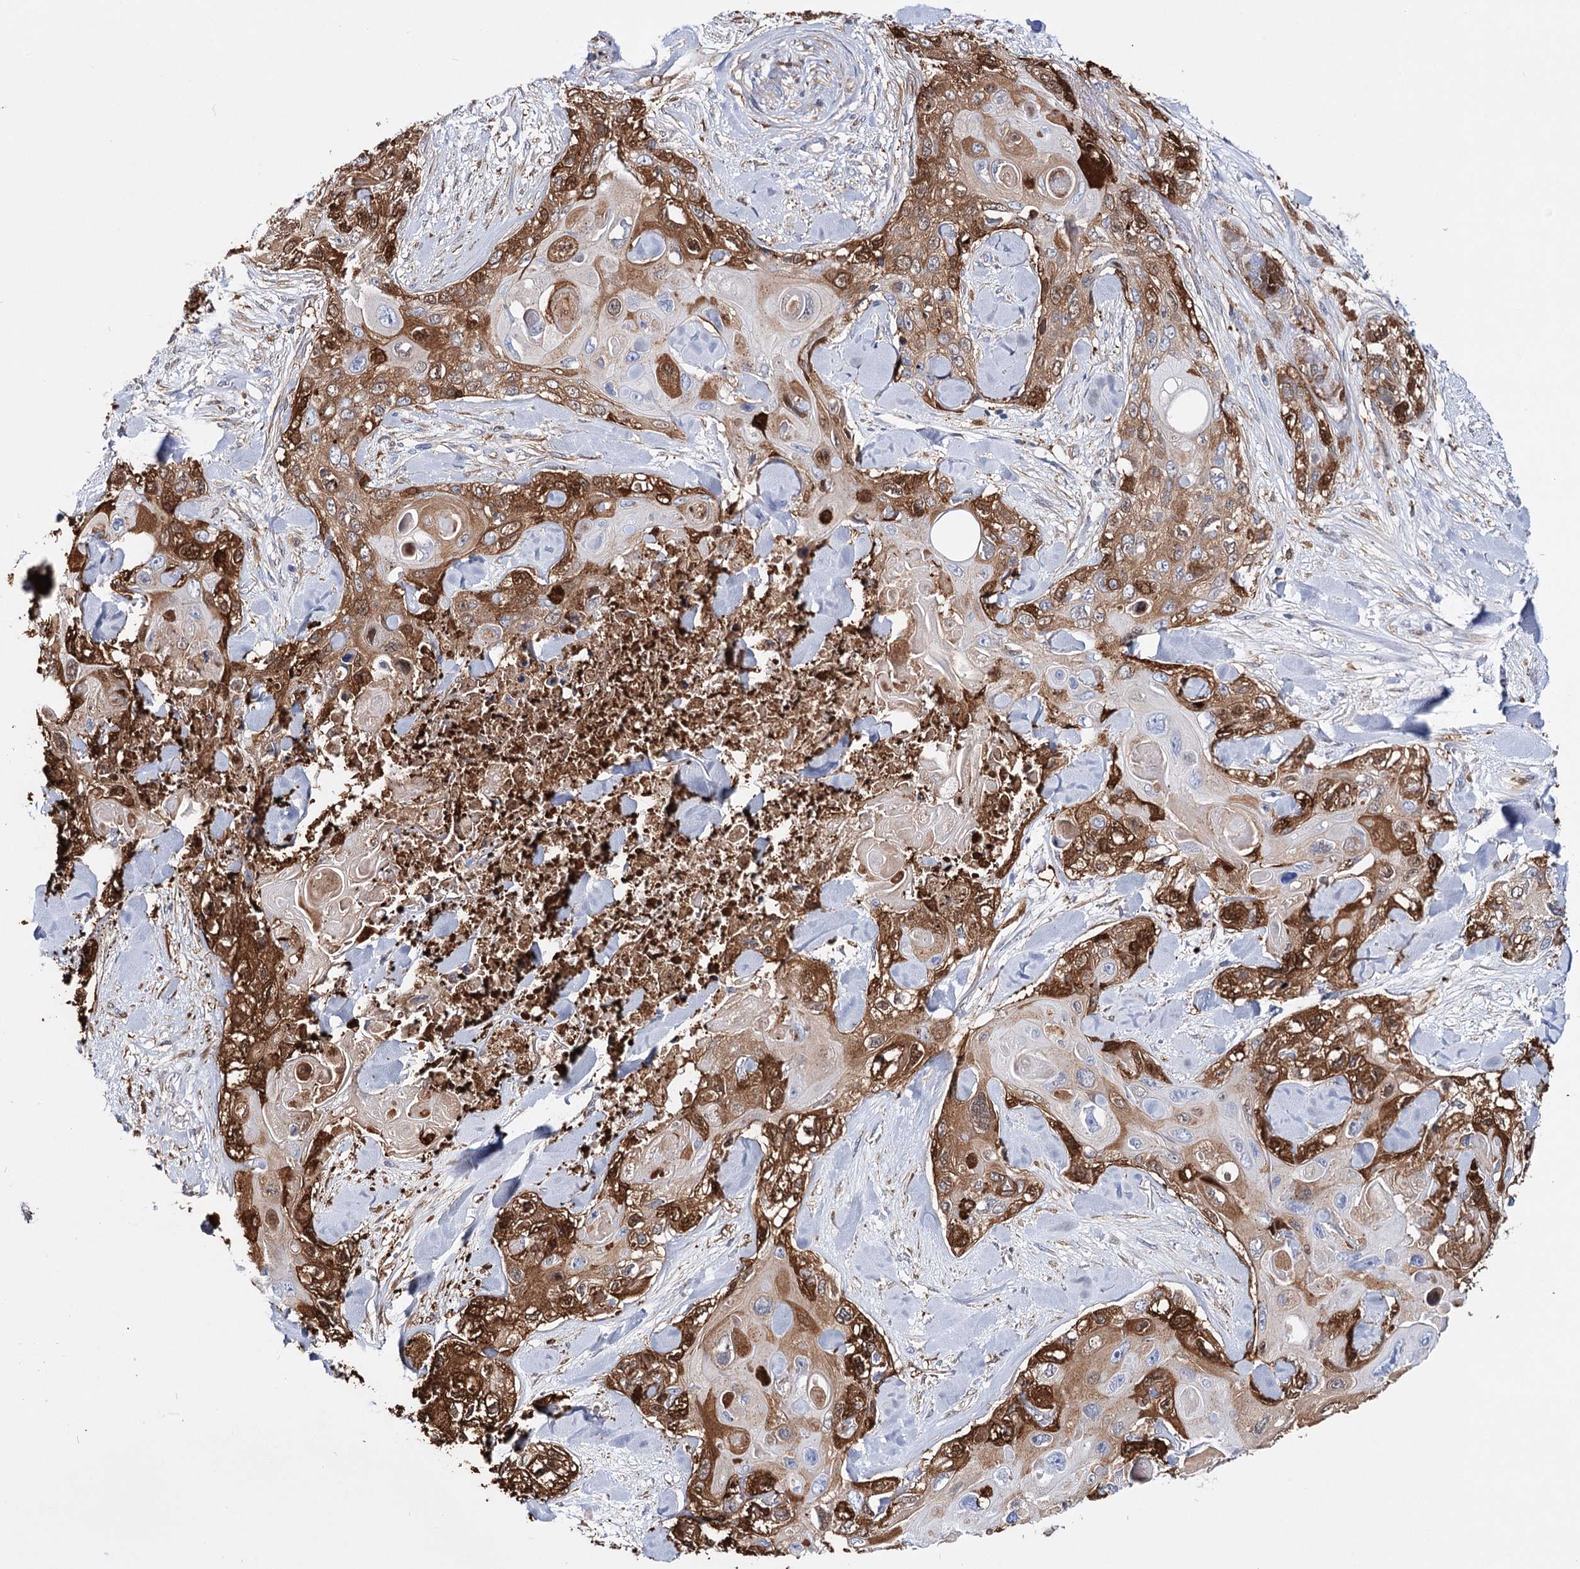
{"staining": {"intensity": "strong", "quantity": "25%-75%", "location": "cytoplasmic/membranous"}, "tissue": "skin cancer", "cell_type": "Tumor cells", "image_type": "cancer", "snomed": [{"axis": "morphology", "description": "Normal tissue, NOS"}, {"axis": "morphology", "description": "Squamous cell carcinoma, NOS"}, {"axis": "topography", "description": "Skin"}], "caption": "An immunohistochemistry histopathology image of neoplastic tissue is shown. Protein staining in brown labels strong cytoplasmic/membranous positivity in skin cancer within tumor cells. The protein is shown in brown color, while the nuclei are stained blue.", "gene": "CFAP46", "patient": {"sex": "male", "age": 72}}